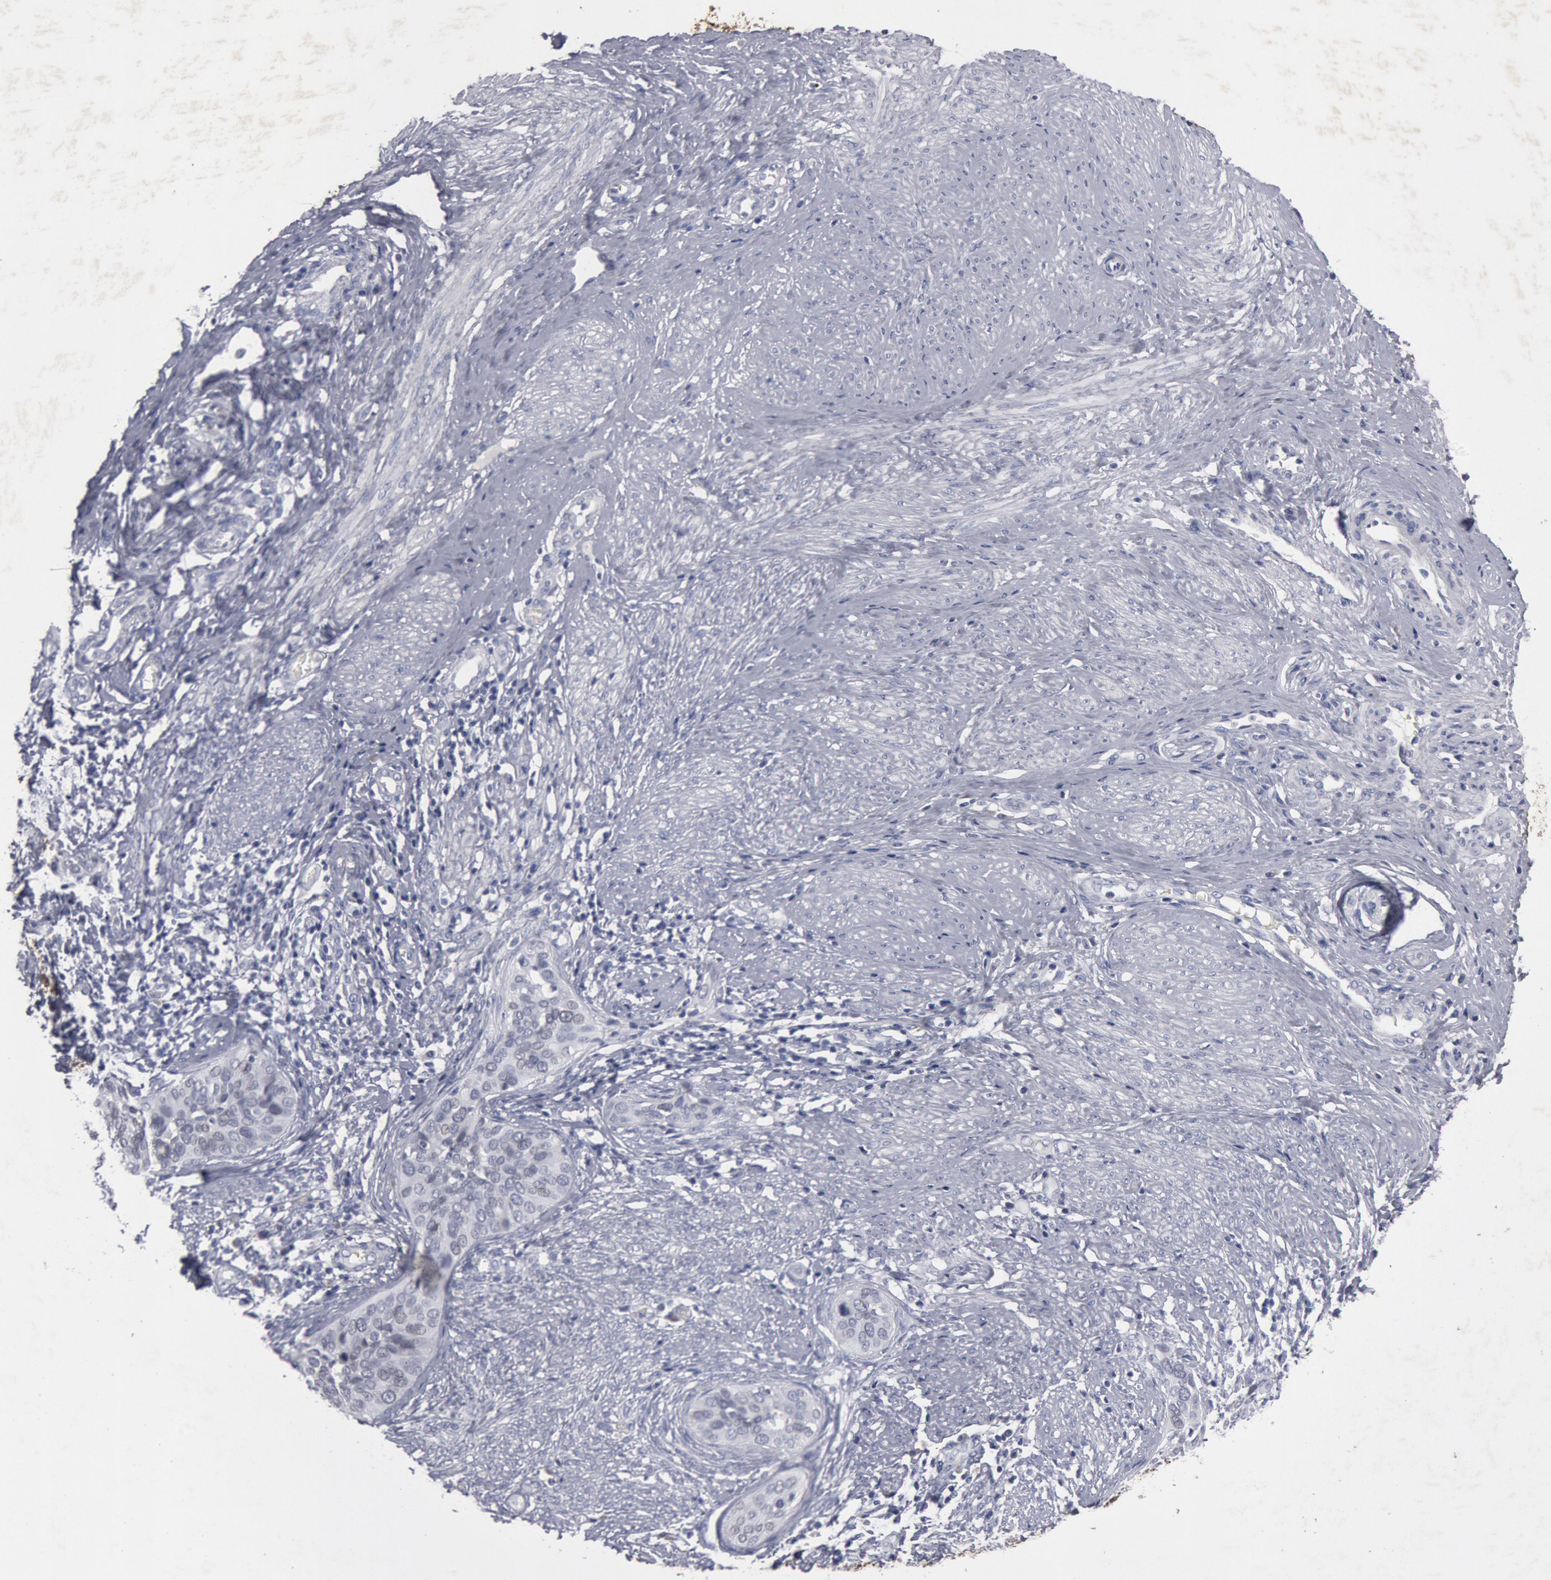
{"staining": {"intensity": "negative", "quantity": "none", "location": "none"}, "tissue": "cervical cancer", "cell_type": "Tumor cells", "image_type": "cancer", "snomed": [{"axis": "morphology", "description": "Squamous cell carcinoma, NOS"}, {"axis": "topography", "description": "Cervix"}], "caption": "The photomicrograph demonstrates no staining of tumor cells in cervical squamous cell carcinoma.", "gene": "FOXA2", "patient": {"sex": "female", "age": 31}}